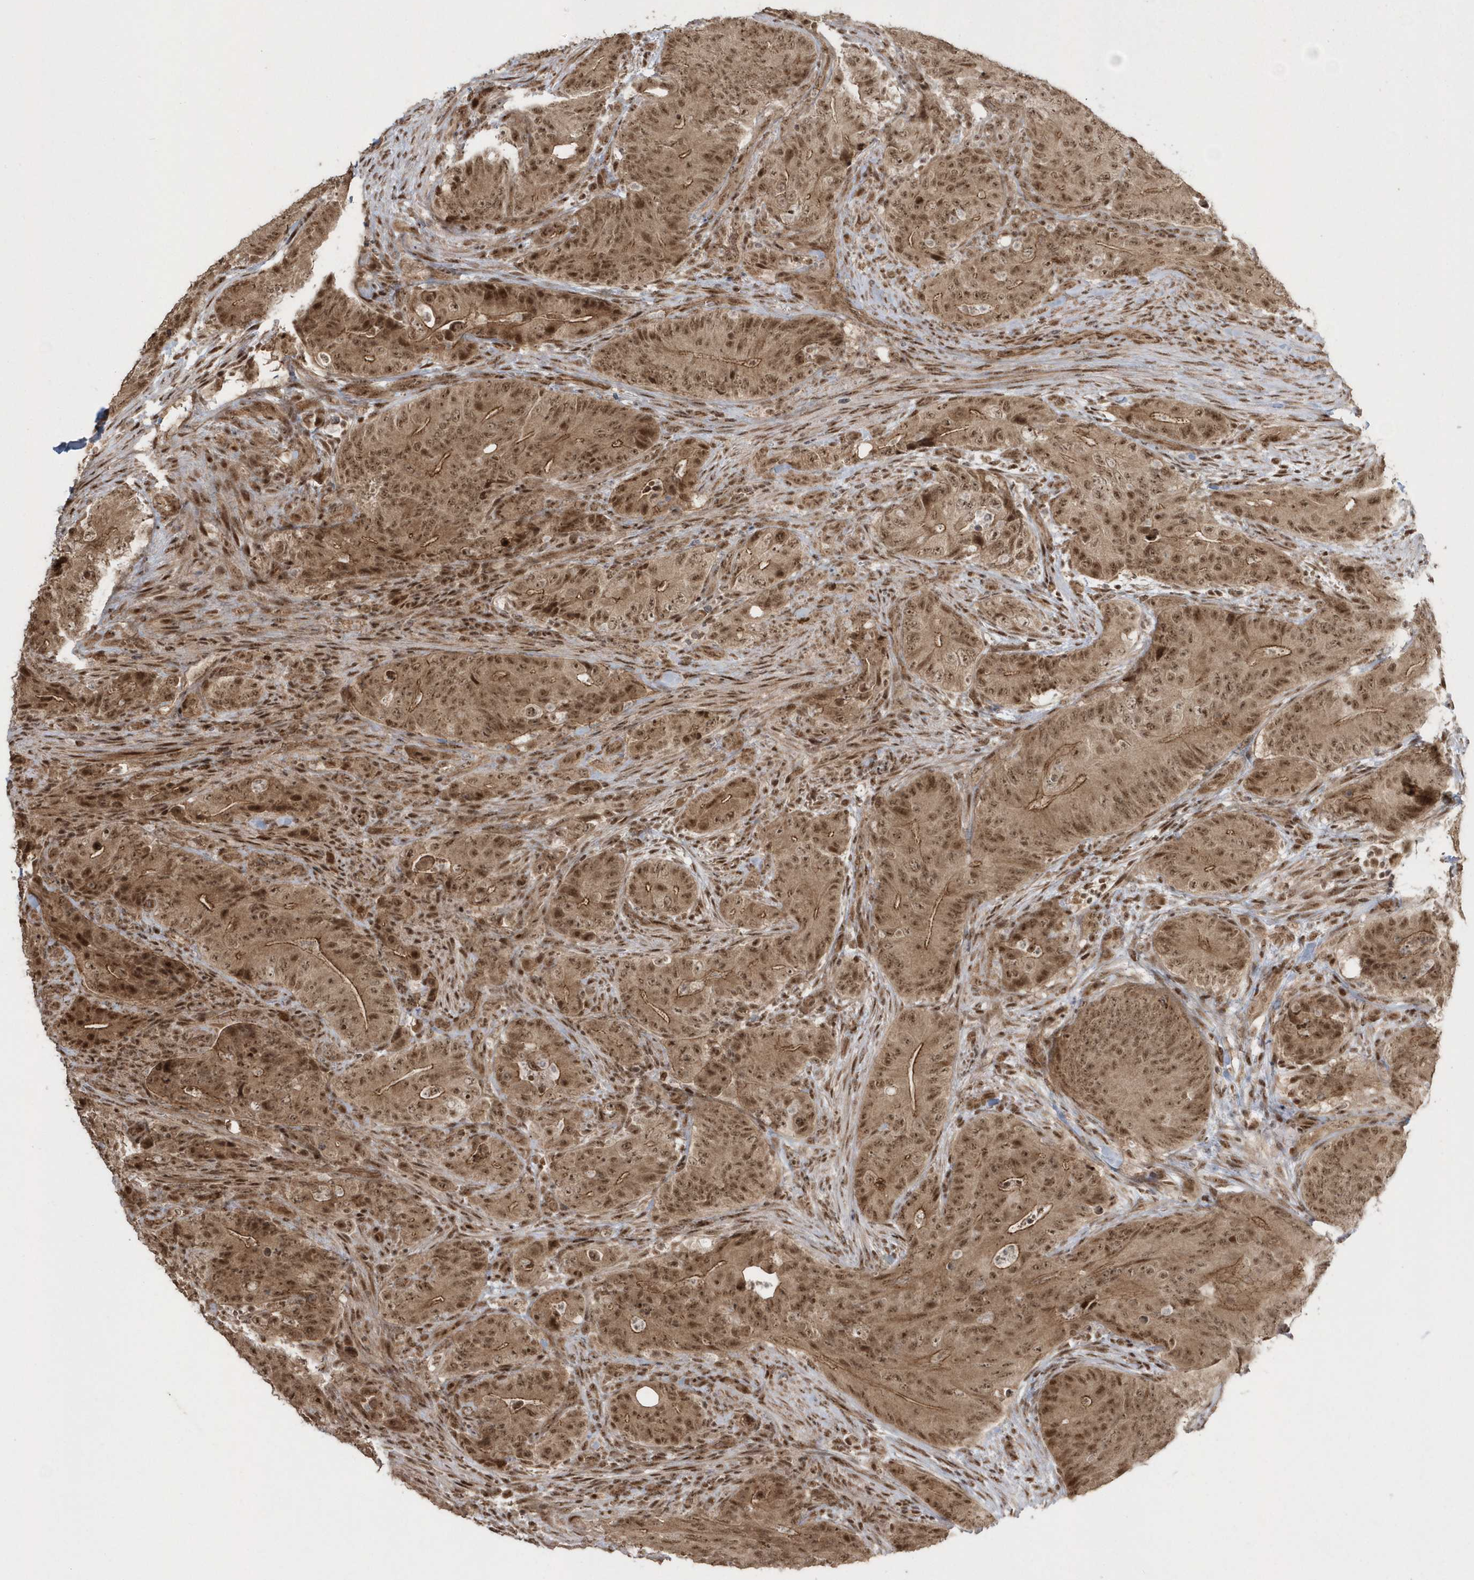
{"staining": {"intensity": "moderate", "quantity": ">75%", "location": "cytoplasmic/membranous,nuclear"}, "tissue": "colorectal cancer", "cell_type": "Tumor cells", "image_type": "cancer", "snomed": [{"axis": "morphology", "description": "Normal tissue, NOS"}, {"axis": "topography", "description": "Colon"}], "caption": "A photomicrograph showing moderate cytoplasmic/membranous and nuclear expression in about >75% of tumor cells in colorectal cancer, as visualized by brown immunohistochemical staining.", "gene": "EPB41L4A", "patient": {"sex": "female", "age": 82}}